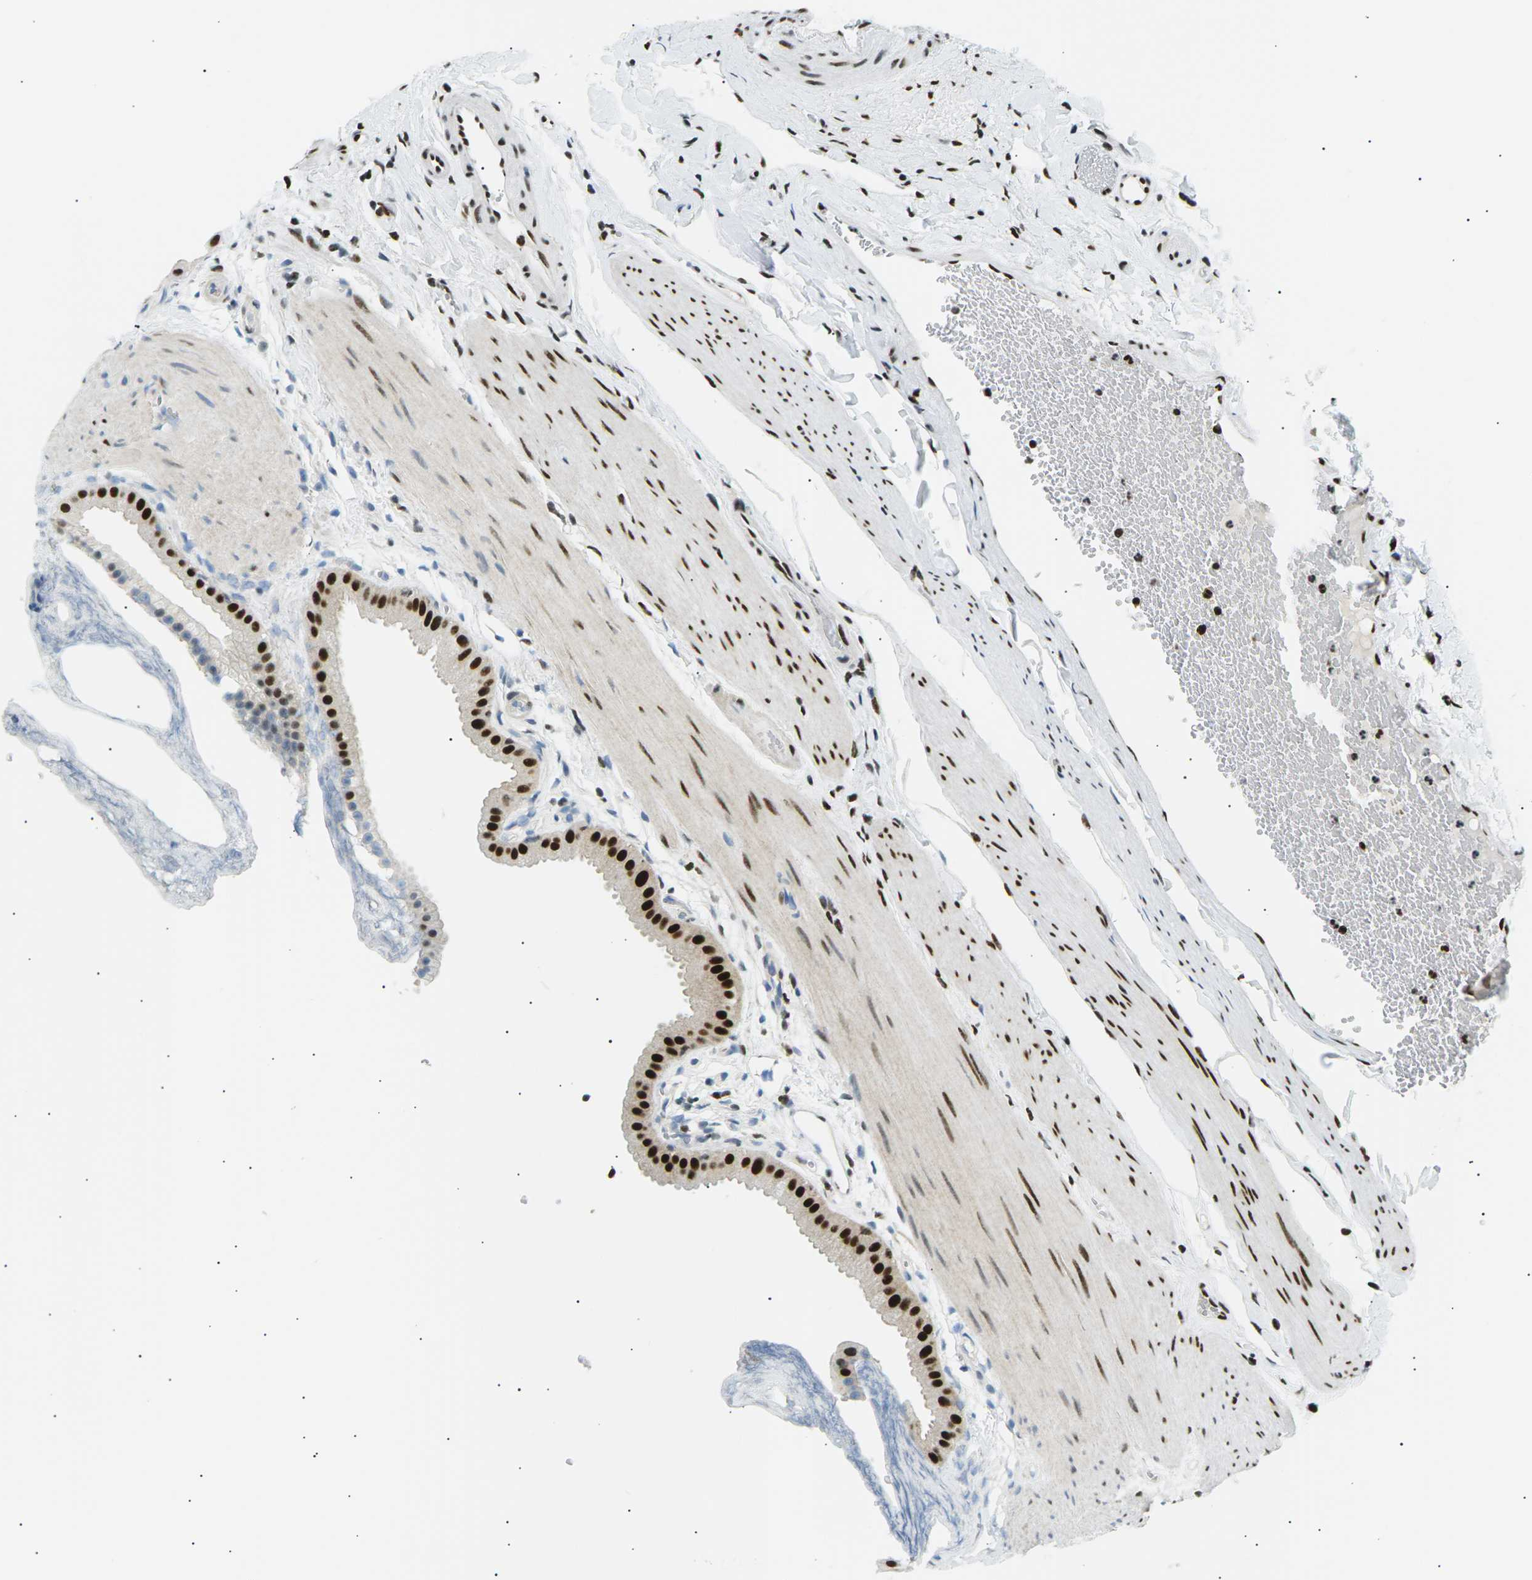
{"staining": {"intensity": "strong", "quantity": ">75%", "location": "nuclear"}, "tissue": "gallbladder", "cell_type": "Glandular cells", "image_type": "normal", "snomed": [{"axis": "morphology", "description": "Normal tissue, NOS"}, {"axis": "topography", "description": "Gallbladder"}], "caption": "Protein staining displays strong nuclear positivity in about >75% of glandular cells in benign gallbladder.", "gene": "RPA2", "patient": {"sex": "female", "age": 64}}